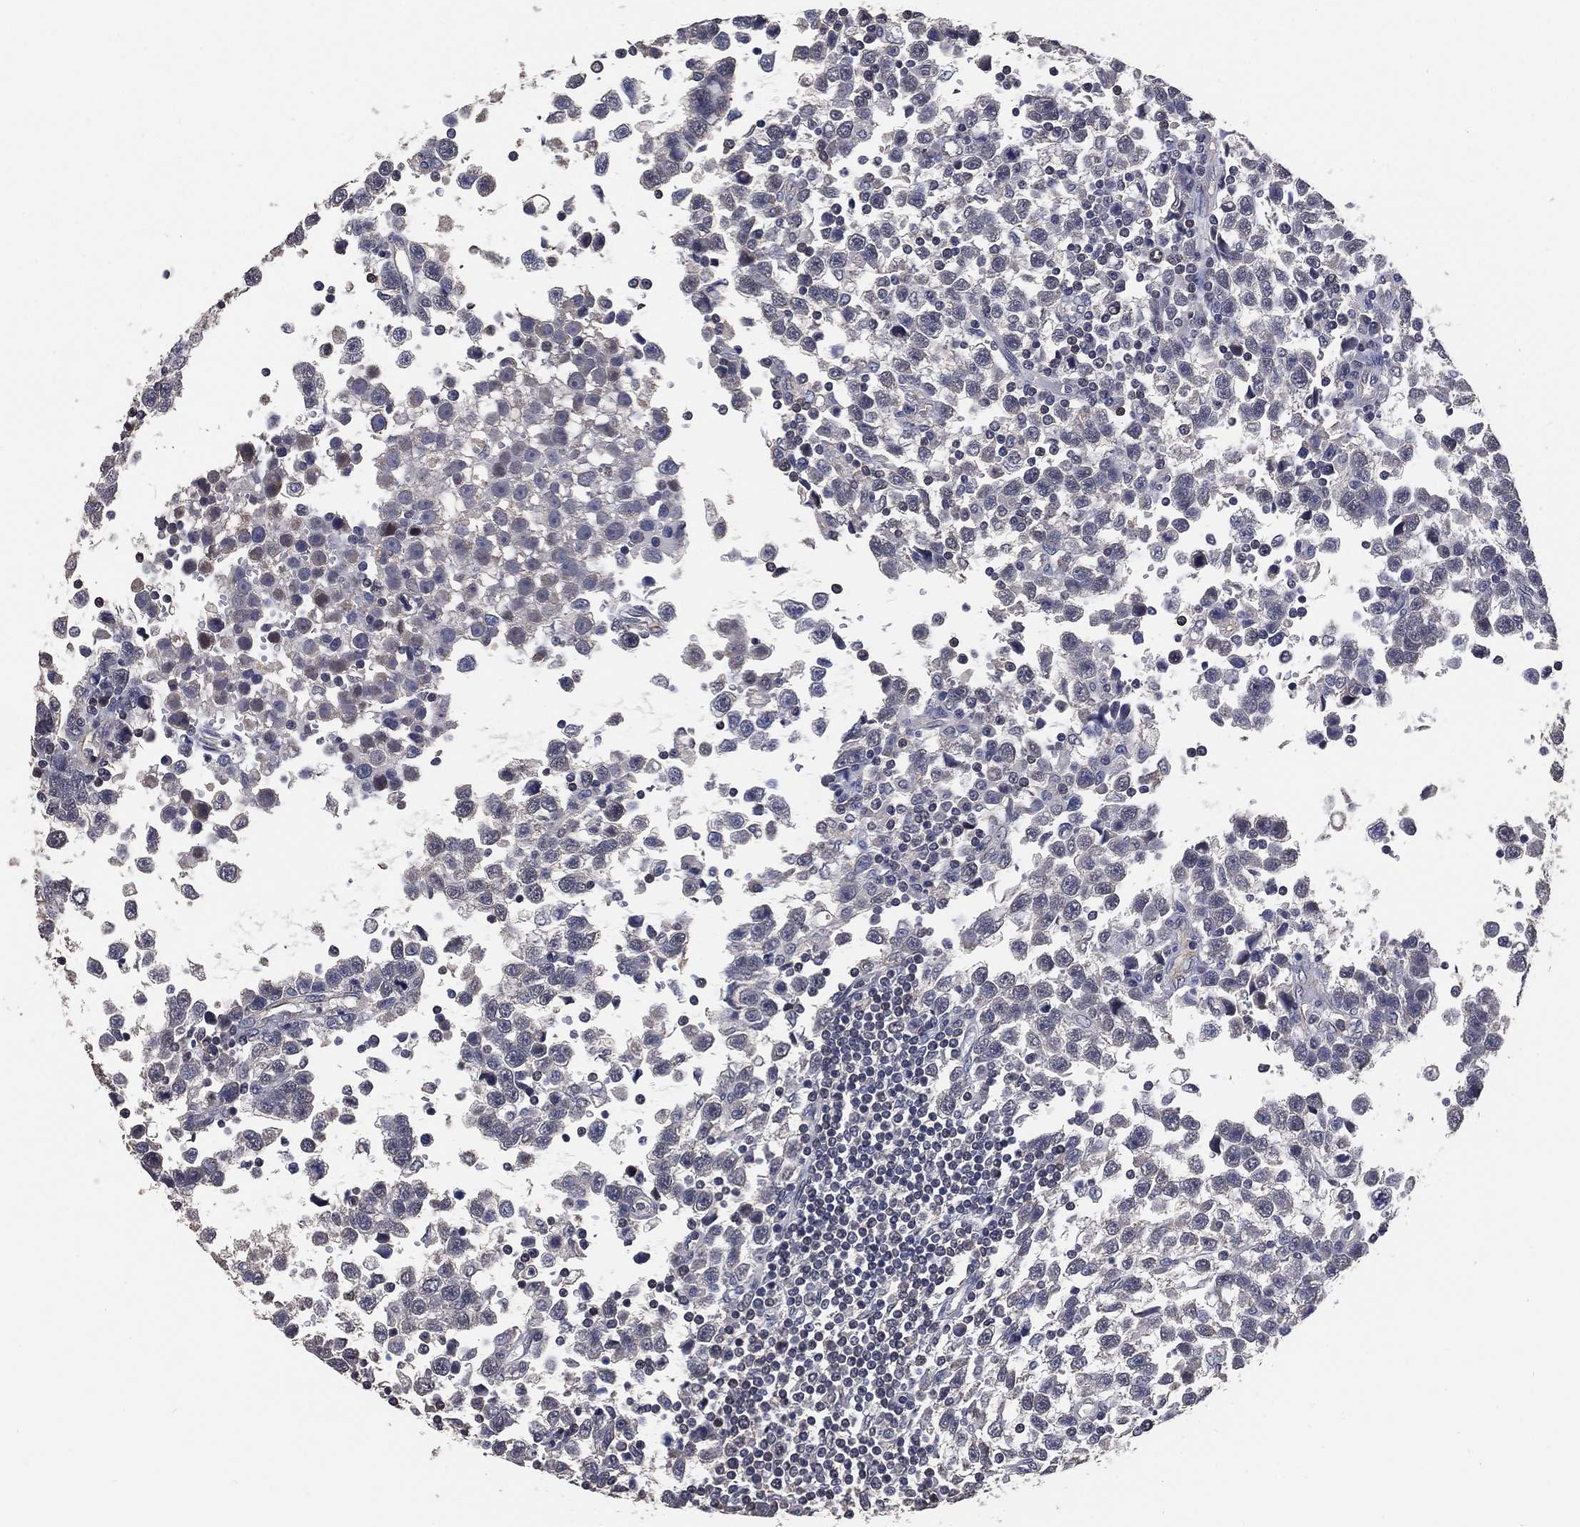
{"staining": {"intensity": "negative", "quantity": "none", "location": "none"}, "tissue": "testis cancer", "cell_type": "Tumor cells", "image_type": "cancer", "snomed": [{"axis": "morphology", "description": "Seminoma, NOS"}, {"axis": "topography", "description": "Testis"}], "caption": "The IHC photomicrograph has no significant staining in tumor cells of testis seminoma tissue.", "gene": "KLK5", "patient": {"sex": "male", "age": 34}}